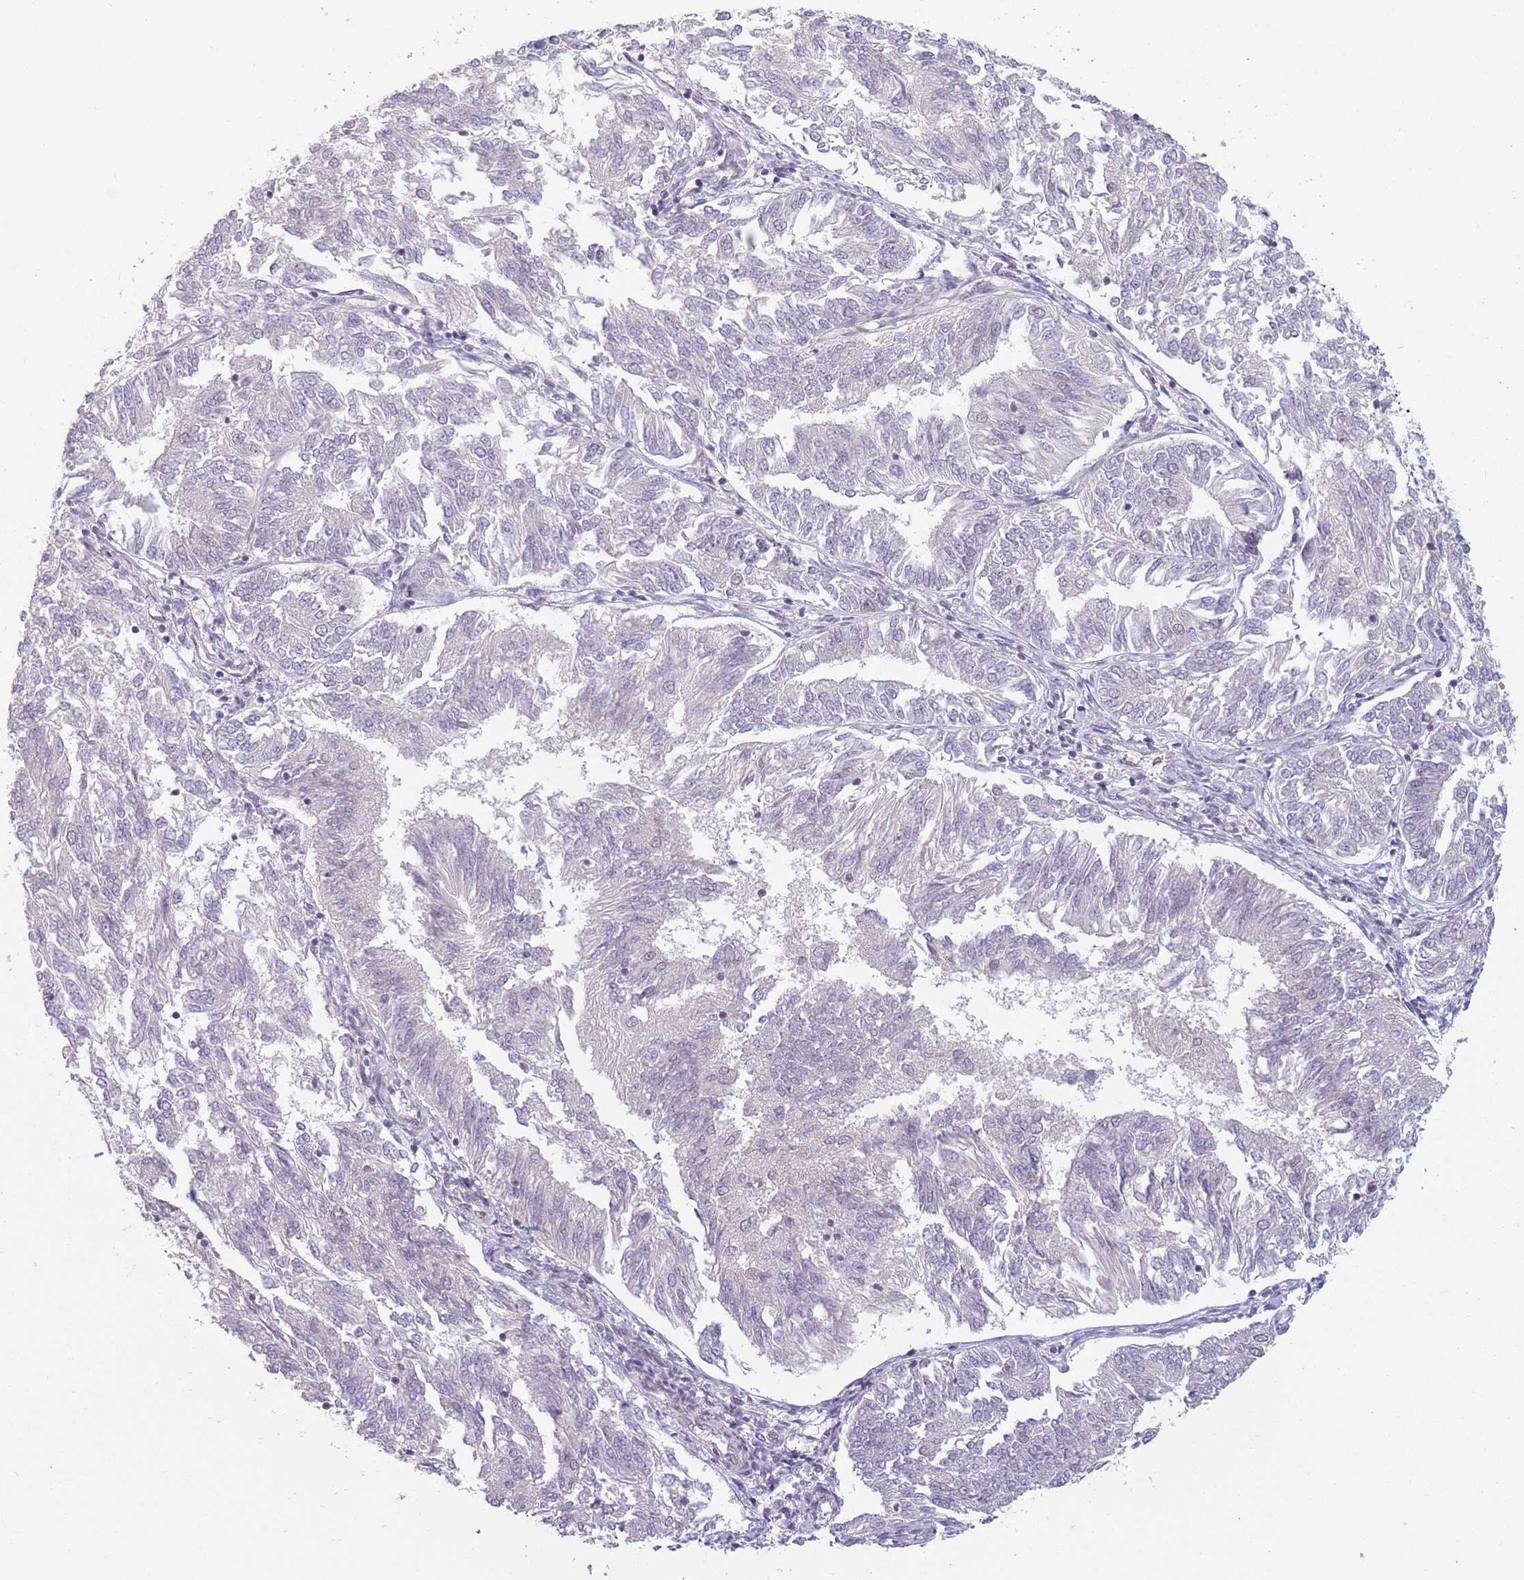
{"staining": {"intensity": "negative", "quantity": "none", "location": "none"}, "tissue": "endometrial cancer", "cell_type": "Tumor cells", "image_type": "cancer", "snomed": [{"axis": "morphology", "description": "Adenocarcinoma, NOS"}, {"axis": "topography", "description": "Endometrium"}], "caption": "This is an IHC image of endometrial cancer (adenocarcinoma). There is no positivity in tumor cells.", "gene": "ZNF574", "patient": {"sex": "female", "age": 58}}